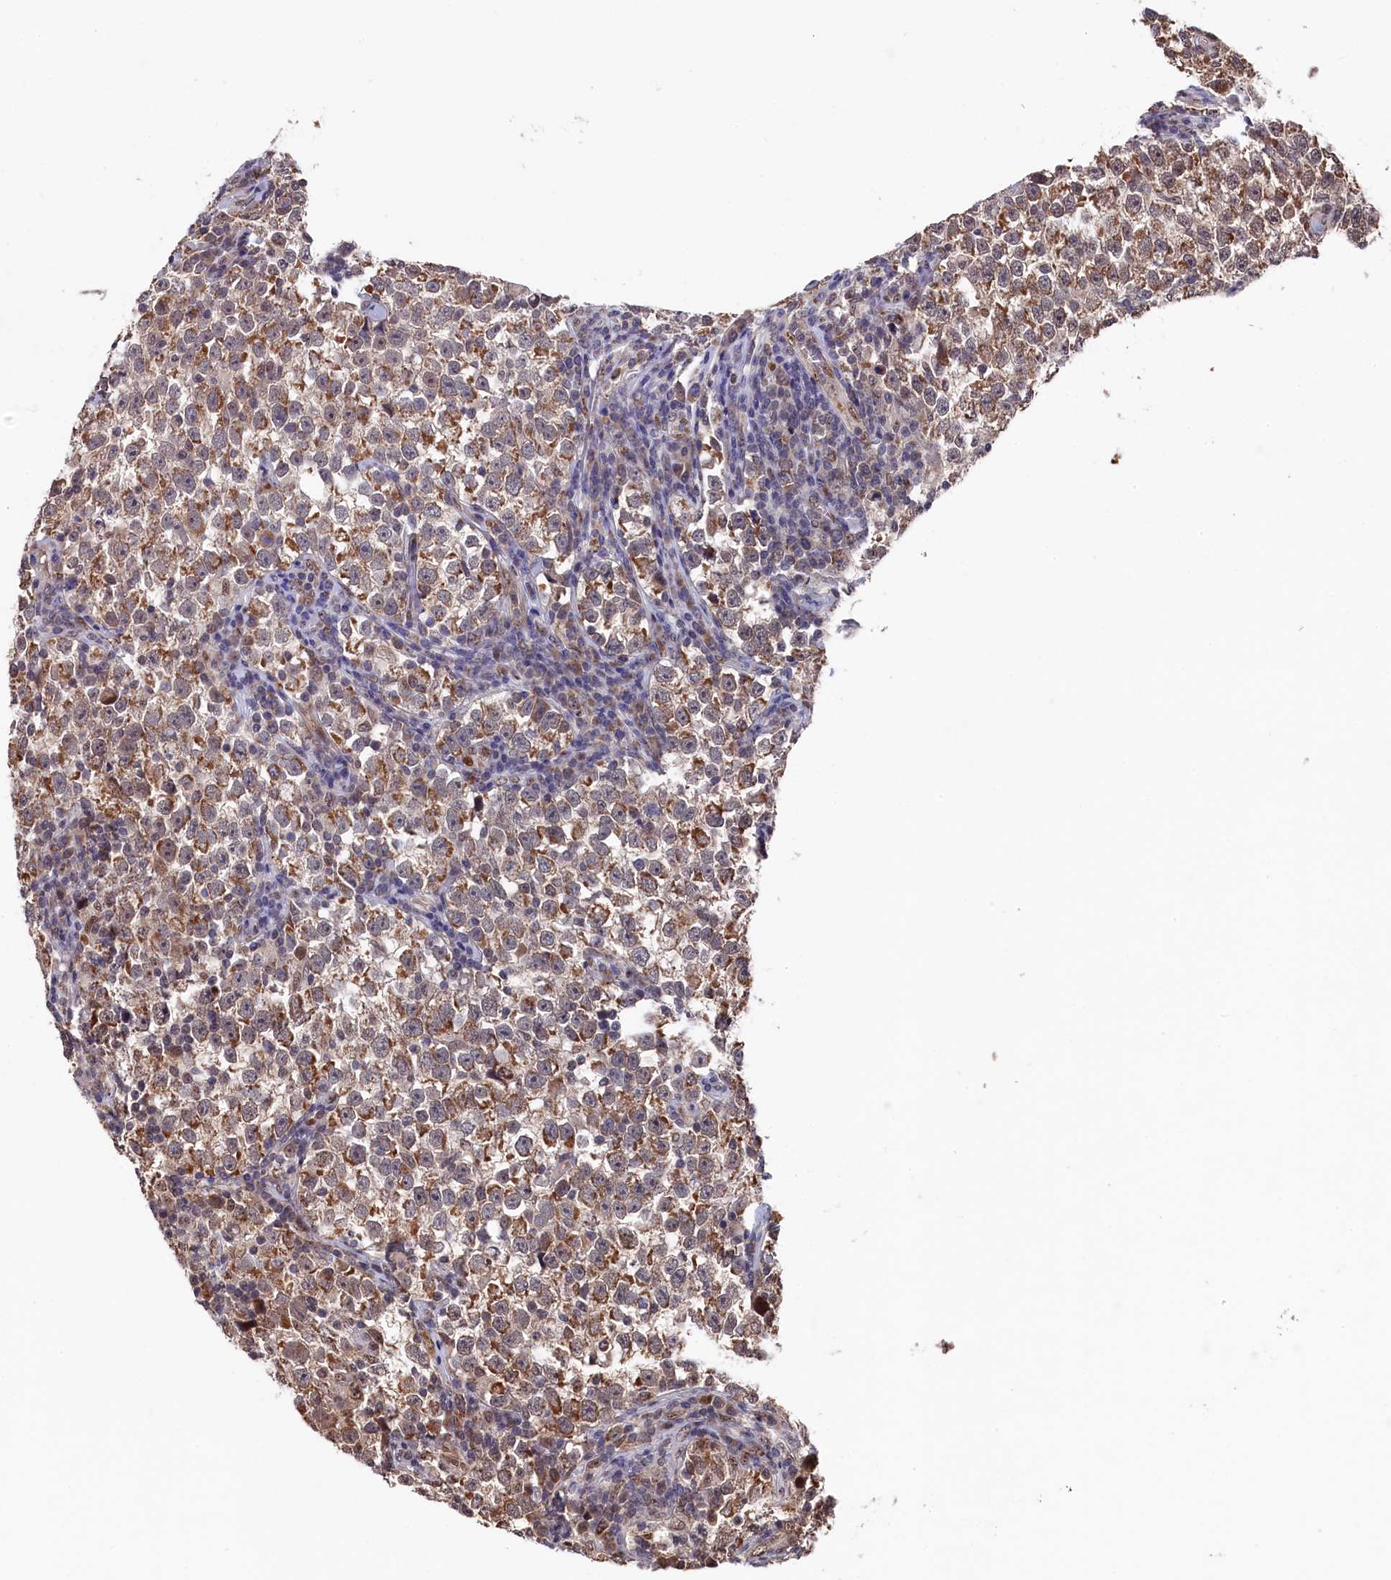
{"staining": {"intensity": "moderate", "quantity": ">75%", "location": "cytoplasmic/membranous"}, "tissue": "testis cancer", "cell_type": "Tumor cells", "image_type": "cancer", "snomed": [{"axis": "morphology", "description": "Normal tissue, NOS"}, {"axis": "morphology", "description": "Seminoma, NOS"}, {"axis": "topography", "description": "Testis"}], "caption": "This is a photomicrograph of immunohistochemistry staining of seminoma (testis), which shows moderate staining in the cytoplasmic/membranous of tumor cells.", "gene": "CLPX", "patient": {"sex": "male", "age": 43}}